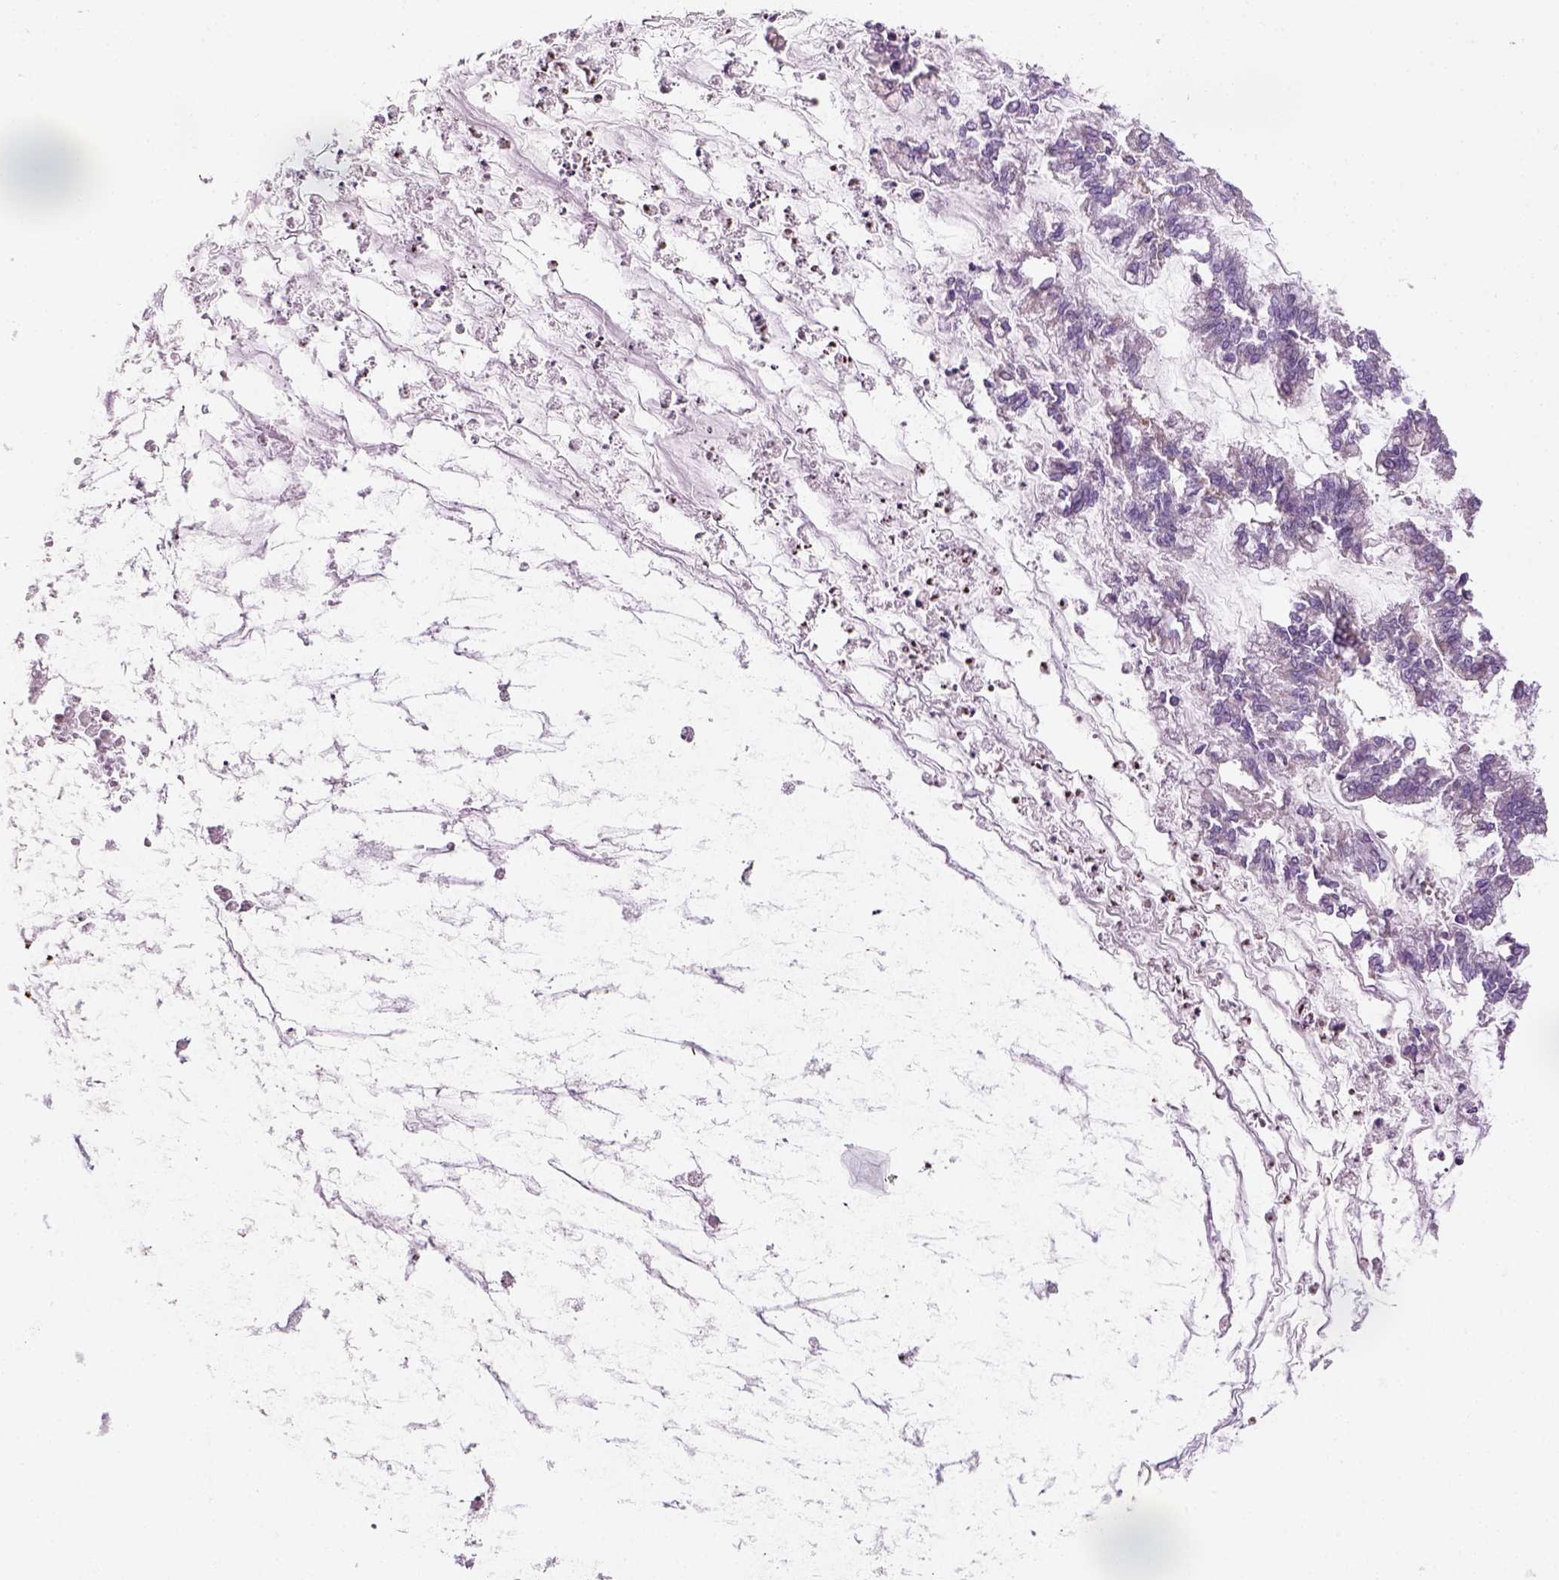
{"staining": {"intensity": "negative", "quantity": "none", "location": "none"}, "tissue": "ovarian cancer", "cell_type": "Tumor cells", "image_type": "cancer", "snomed": [{"axis": "morphology", "description": "Cystadenocarcinoma, mucinous, NOS"}, {"axis": "topography", "description": "Ovary"}], "caption": "Photomicrograph shows no protein expression in tumor cells of mucinous cystadenocarcinoma (ovarian) tissue.", "gene": "MAGEB3", "patient": {"sex": "female", "age": 67}}